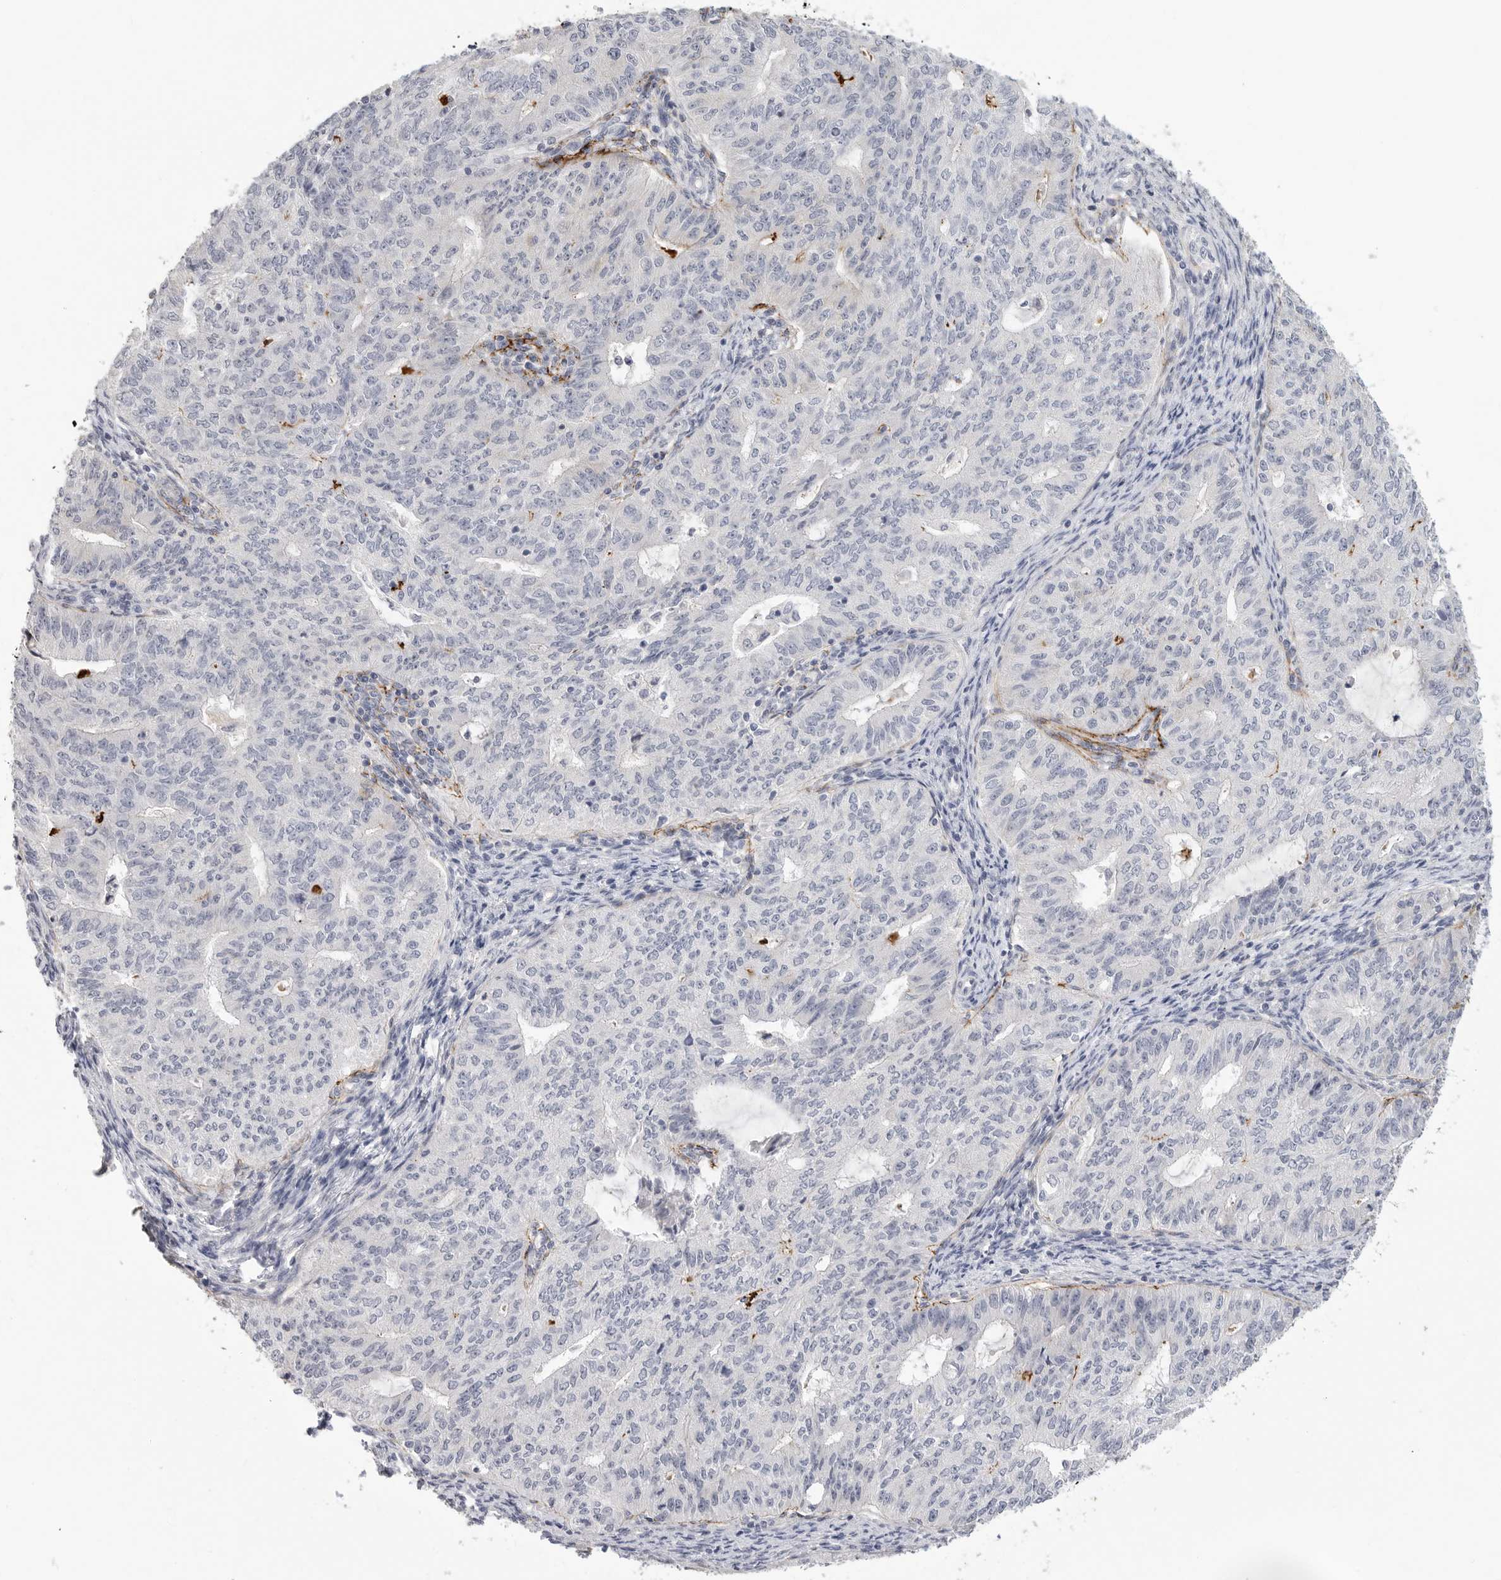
{"staining": {"intensity": "negative", "quantity": "none", "location": "none"}, "tissue": "endometrial cancer", "cell_type": "Tumor cells", "image_type": "cancer", "snomed": [{"axis": "morphology", "description": "Adenocarcinoma, NOS"}, {"axis": "topography", "description": "Endometrium"}], "caption": "Tumor cells show no significant protein expression in endometrial cancer.", "gene": "FBN2", "patient": {"sex": "female", "age": 32}}